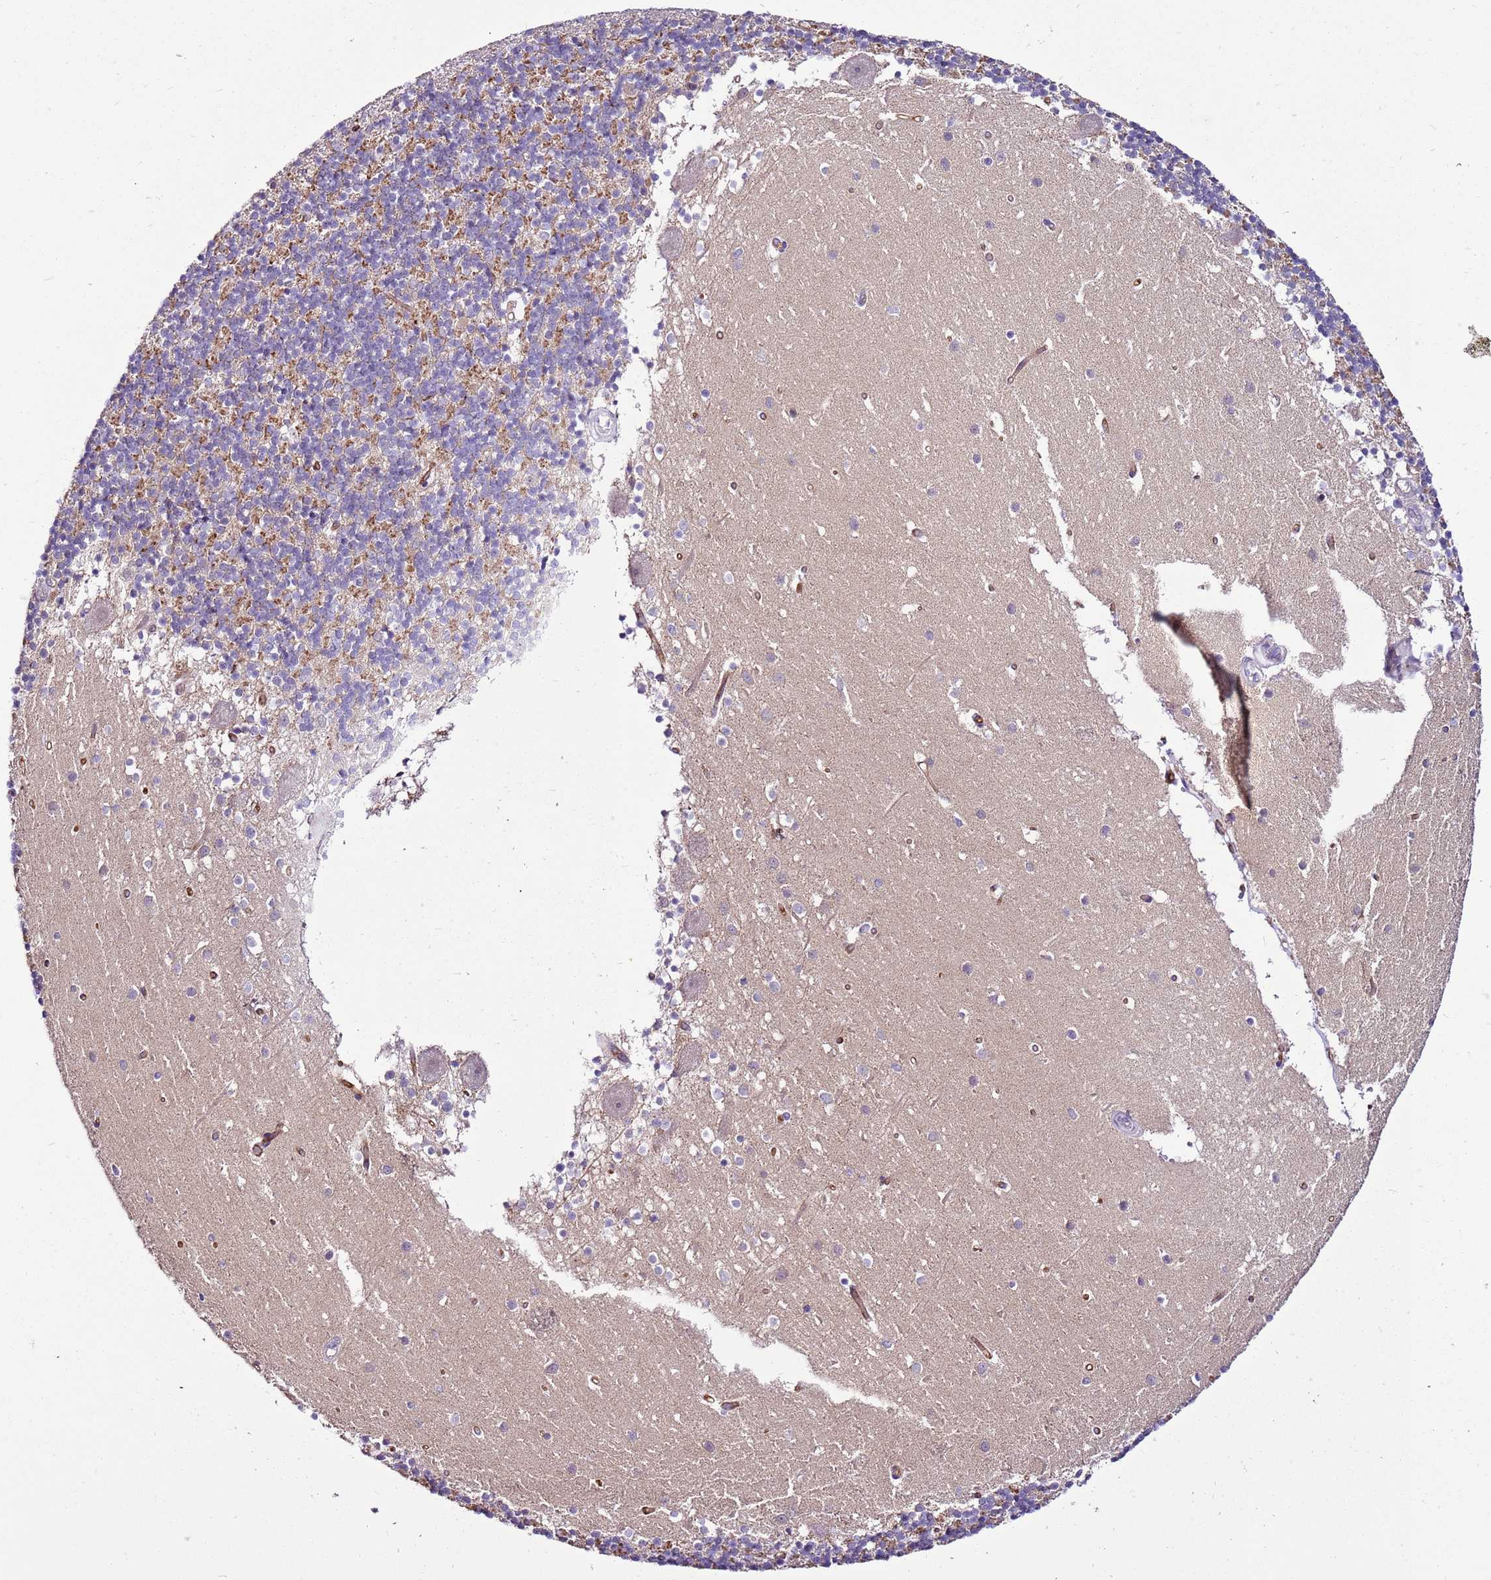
{"staining": {"intensity": "moderate", "quantity": "<25%", "location": "cytoplasmic/membranous"}, "tissue": "cerebellum", "cell_type": "Cells in granular layer", "image_type": "normal", "snomed": [{"axis": "morphology", "description": "Normal tissue, NOS"}, {"axis": "topography", "description": "Cerebellum"}], "caption": "IHC staining of unremarkable cerebellum, which demonstrates low levels of moderate cytoplasmic/membranous staining in approximately <25% of cells in granular layer indicating moderate cytoplasmic/membranous protein expression. The staining was performed using DAB (brown) for protein detection and nuclei were counterstained in hematoxylin (blue).", "gene": "SLC38A5", "patient": {"sex": "male", "age": 54}}